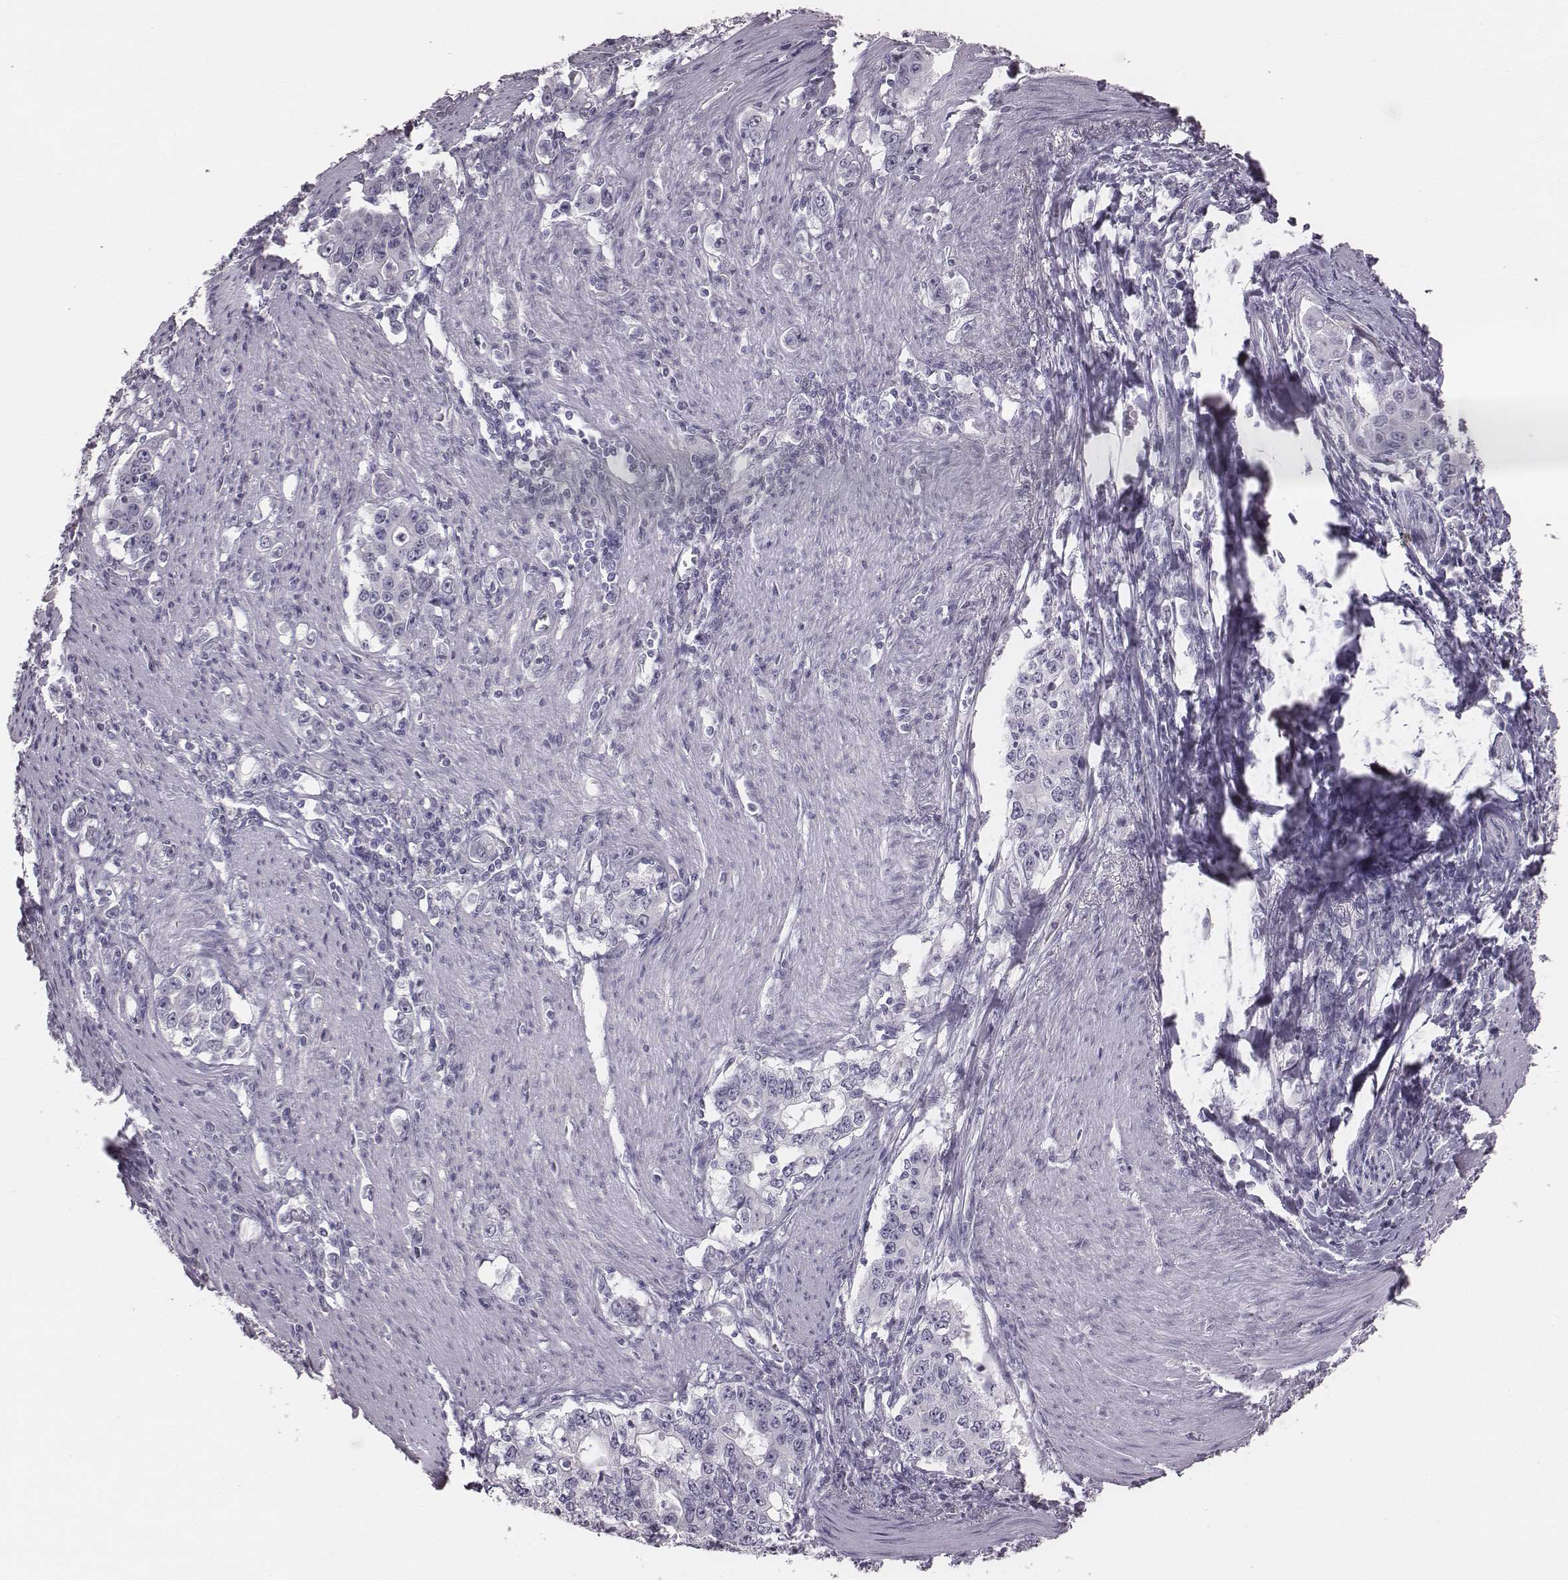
{"staining": {"intensity": "negative", "quantity": "none", "location": "none"}, "tissue": "stomach cancer", "cell_type": "Tumor cells", "image_type": "cancer", "snomed": [{"axis": "morphology", "description": "Adenocarcinoma, NOS"}, {"axis": "topography", "description": "Stomach, lower"}], "caption": "Micrograph shows no protein positivity in tumor cells of adenocarcinoma (stomach) tissue. (Stains: DAB immunohistochemistry with hematoxylin counter stain, Microscopy: brightfield microscopy at high magnification).", "gene": "C6orf58", "patient": {"sex": "female", "age": 72}}